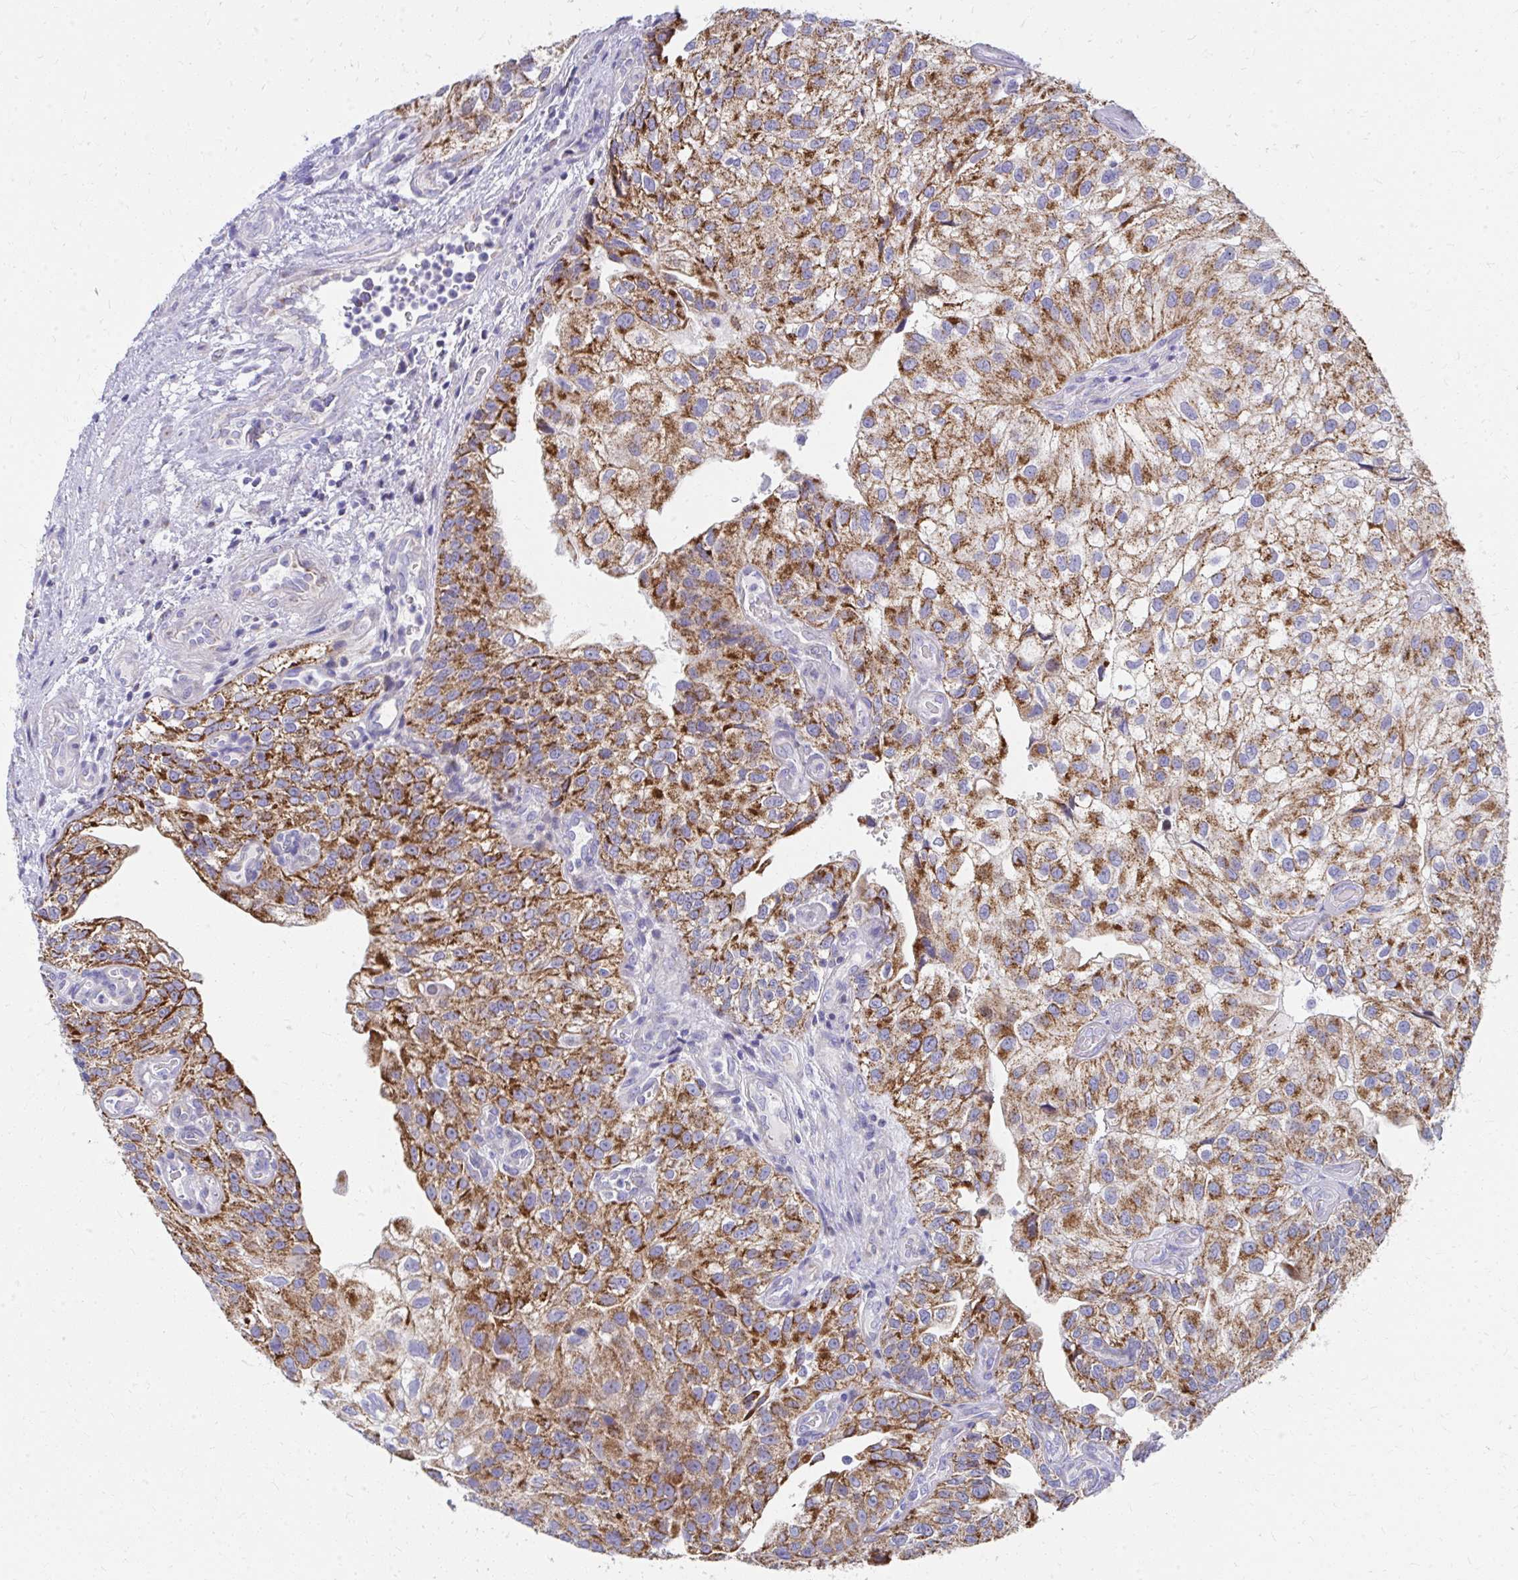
{"staining": {"intensity": "strong", "quantity": ">75%", "location": "cytoplasmic/membranous"}, "tissue": "urothelial cancer", "cell_type": "Tumor cells", "image_type": "cancer", "snomed": [{"axis": "morphology", "description": "Urothelial carcinoma, NOS"}, {"axis": "topography", "description": "Urinary bladder"}], "caption": "Urothelial cancer stained for a protein demonstrates strong cytoplasmic/membranous positivity in tumor cells. Using DAB (3,3'-diaminobenzidine) (brown) and hematoxylin (blue) stains, captured at high magnification using brightfield microscopy.", "gene": "IL37", "patient": {"sex": "male", "age": 87}}